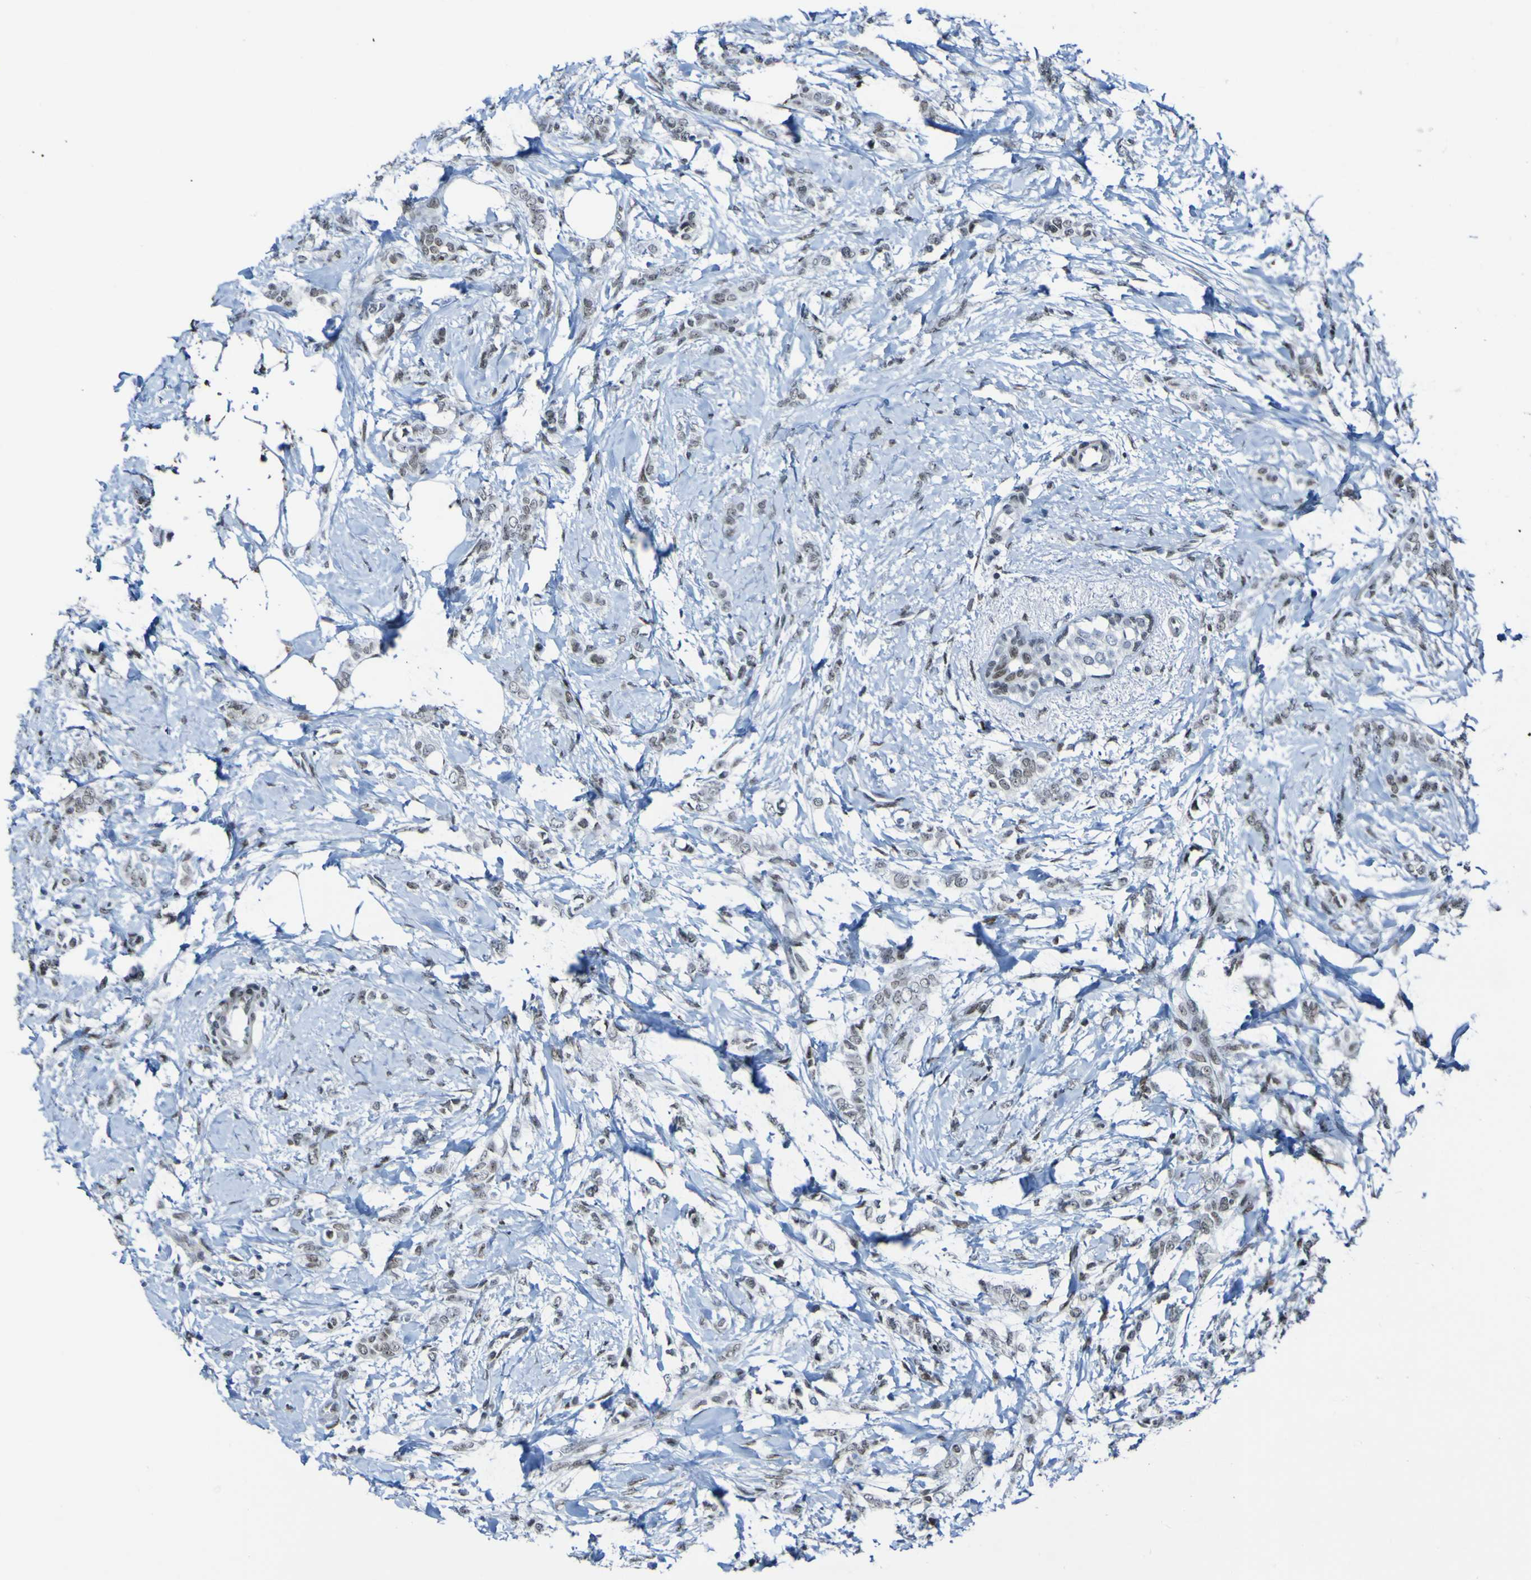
{"staining": {"intensity": "weak", "quantity": ">75%", "location": "nuclear"}, "tissue": "breast cancer", "cell_type": "Tumor cells", "image_type": "cancer", "snomed": [{"axis": "morphology", "description": "Lobular carcinoma, in situ"}, {"axis": "morphology", "description": "Lobular carcinoma"}, {"axis": "topography", "description": "Breast"}], "caption": "Immunohistochemical staining of human breast cancer (lobular carcinoma) exhibits low levels of weak nuclear protein staining in approximately >75% of tumor cells. The staining was performed using DAB to visualize the protein expression in brown, while the nuclei were stained in blue with hematoxylin (Magnification: 20x).", "gene": "PHF2", "patient": {"sex": "female", "age": 41}}